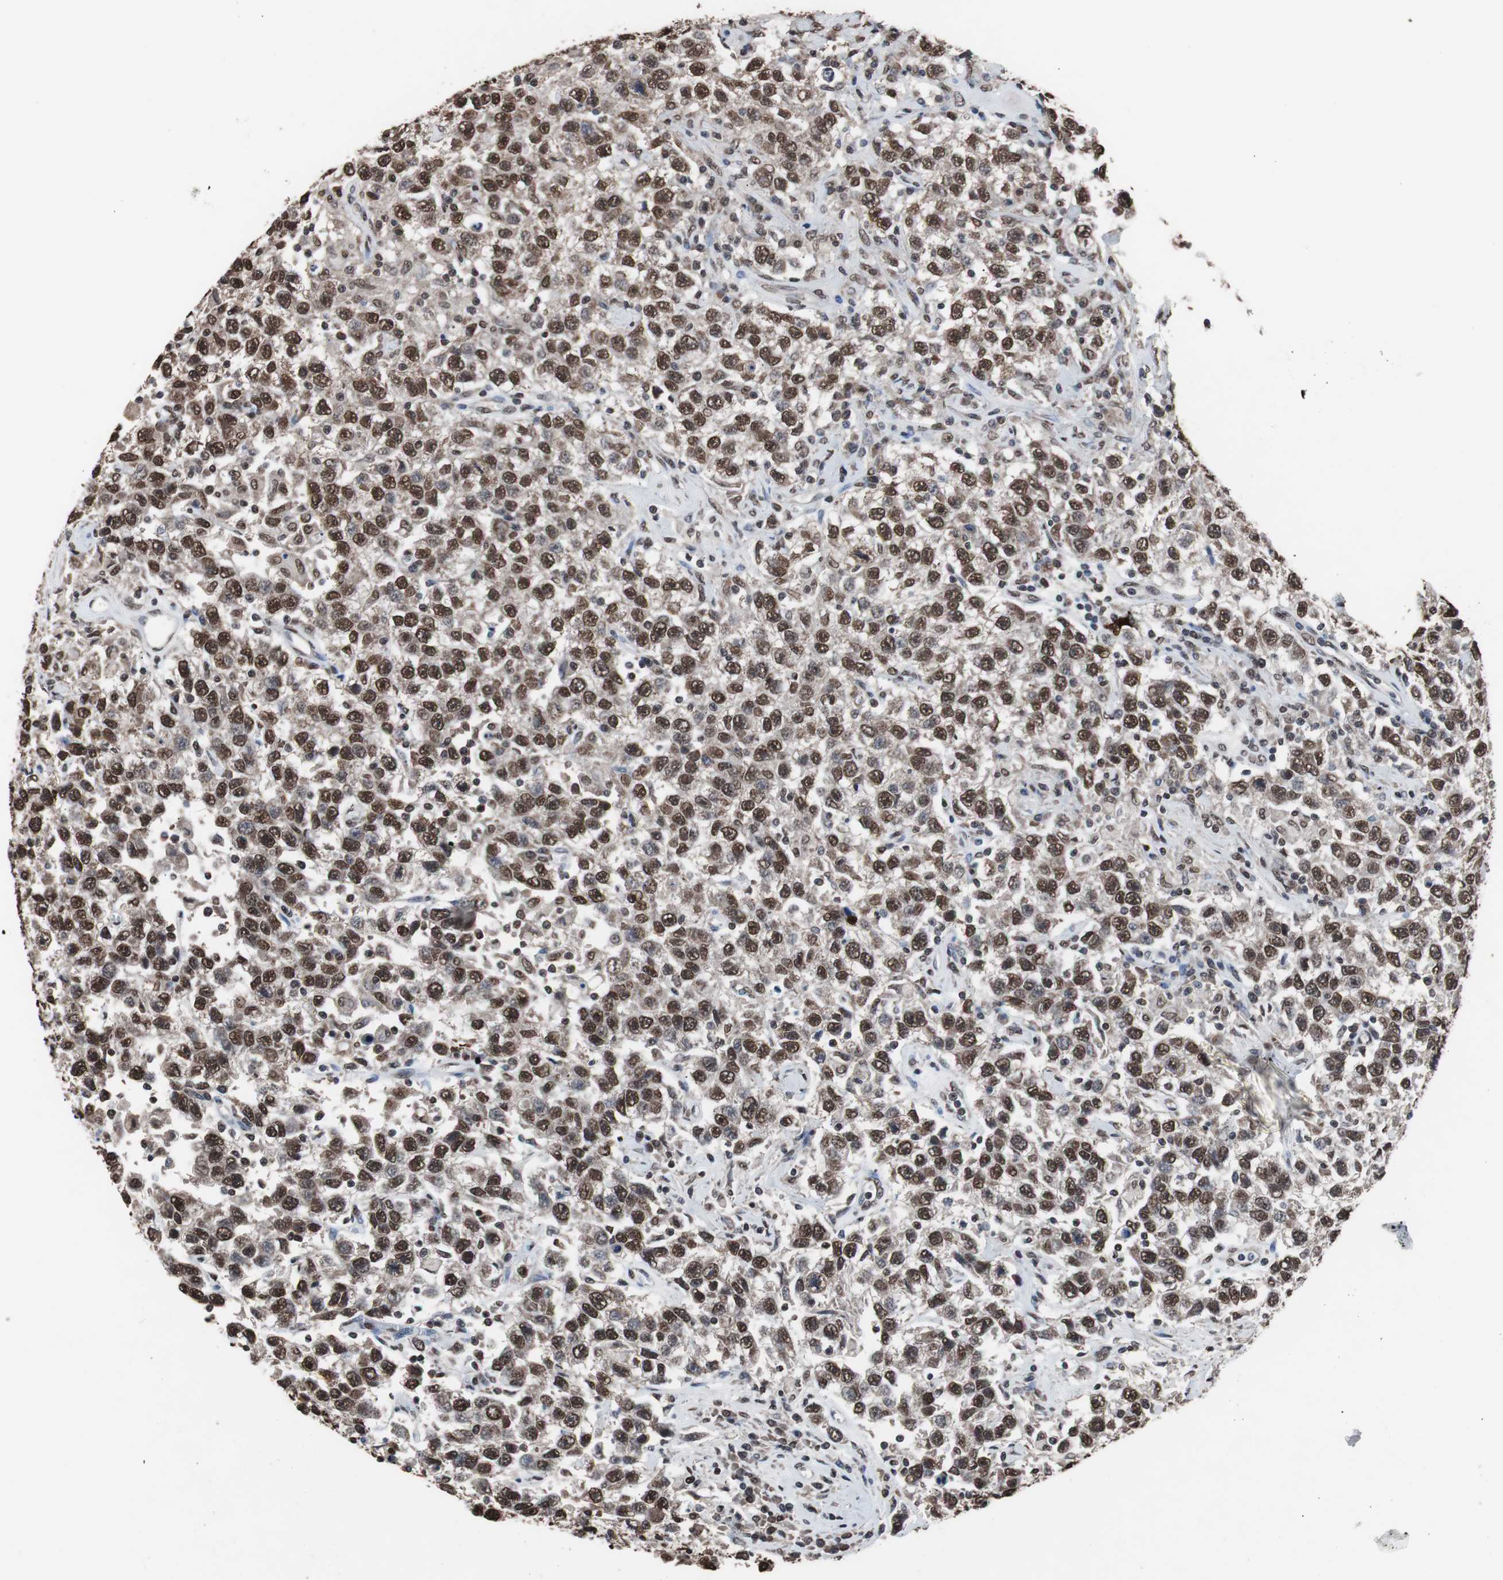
{"staining": {"intensity": "moderate", "quantity": ">75%", "location": "nuclear"}, "tissue": "testis cancer", "cell_type": "Tumor cells", "image_type": "cancer", "snomed": [{"axis": "morphology", "description": "Seminoma, NOS"}, {"axis": "topography", "description": "Testis"}], "caption": "This micrograph displays testis seminoma stained with IHC to label a protein in brown. The nuclear of tumor cells show moderate positivity for the protein. Nuclei are counter-stained blue.", "gene": "MED27", "patient": {"sex": "male", "age": 41}}